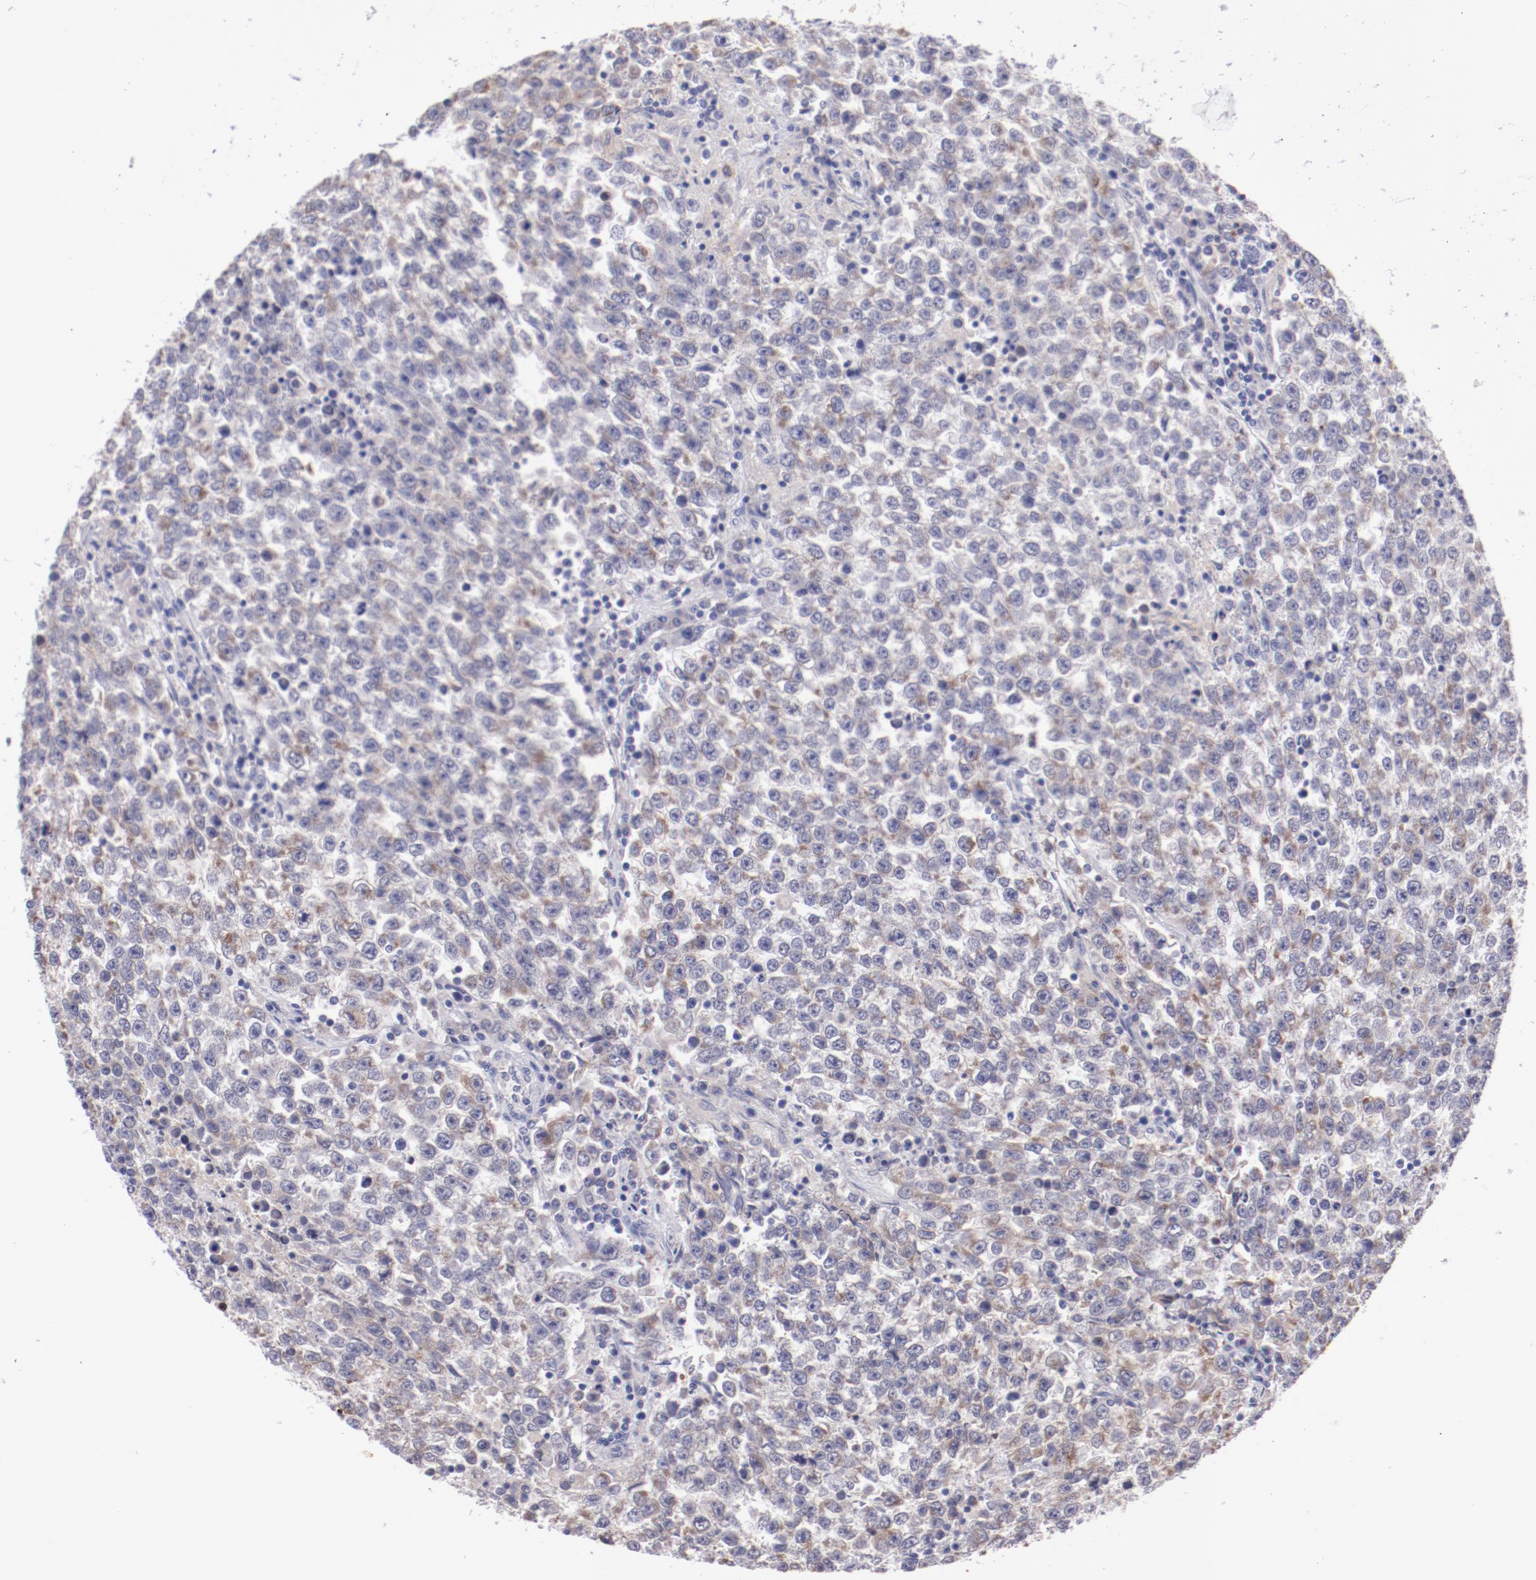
{"staining": {"intensity": "negative", "quantity": "none", "location": "none"}, "tissue": "testis cancer", "cell_type": "Tumor cells", "image_type": "cancer", "snomed": [{"axis": "morphology", "description": "Seminoma, NOS"}, {"axis": "topography", "description": "Testis"}], "caption": "Photomicrograph shows no protein staining in tumor cells of seminoma (testis) tissue.", "gene": "TRAF3", "patient": {"sex": "male", "age": 36}}